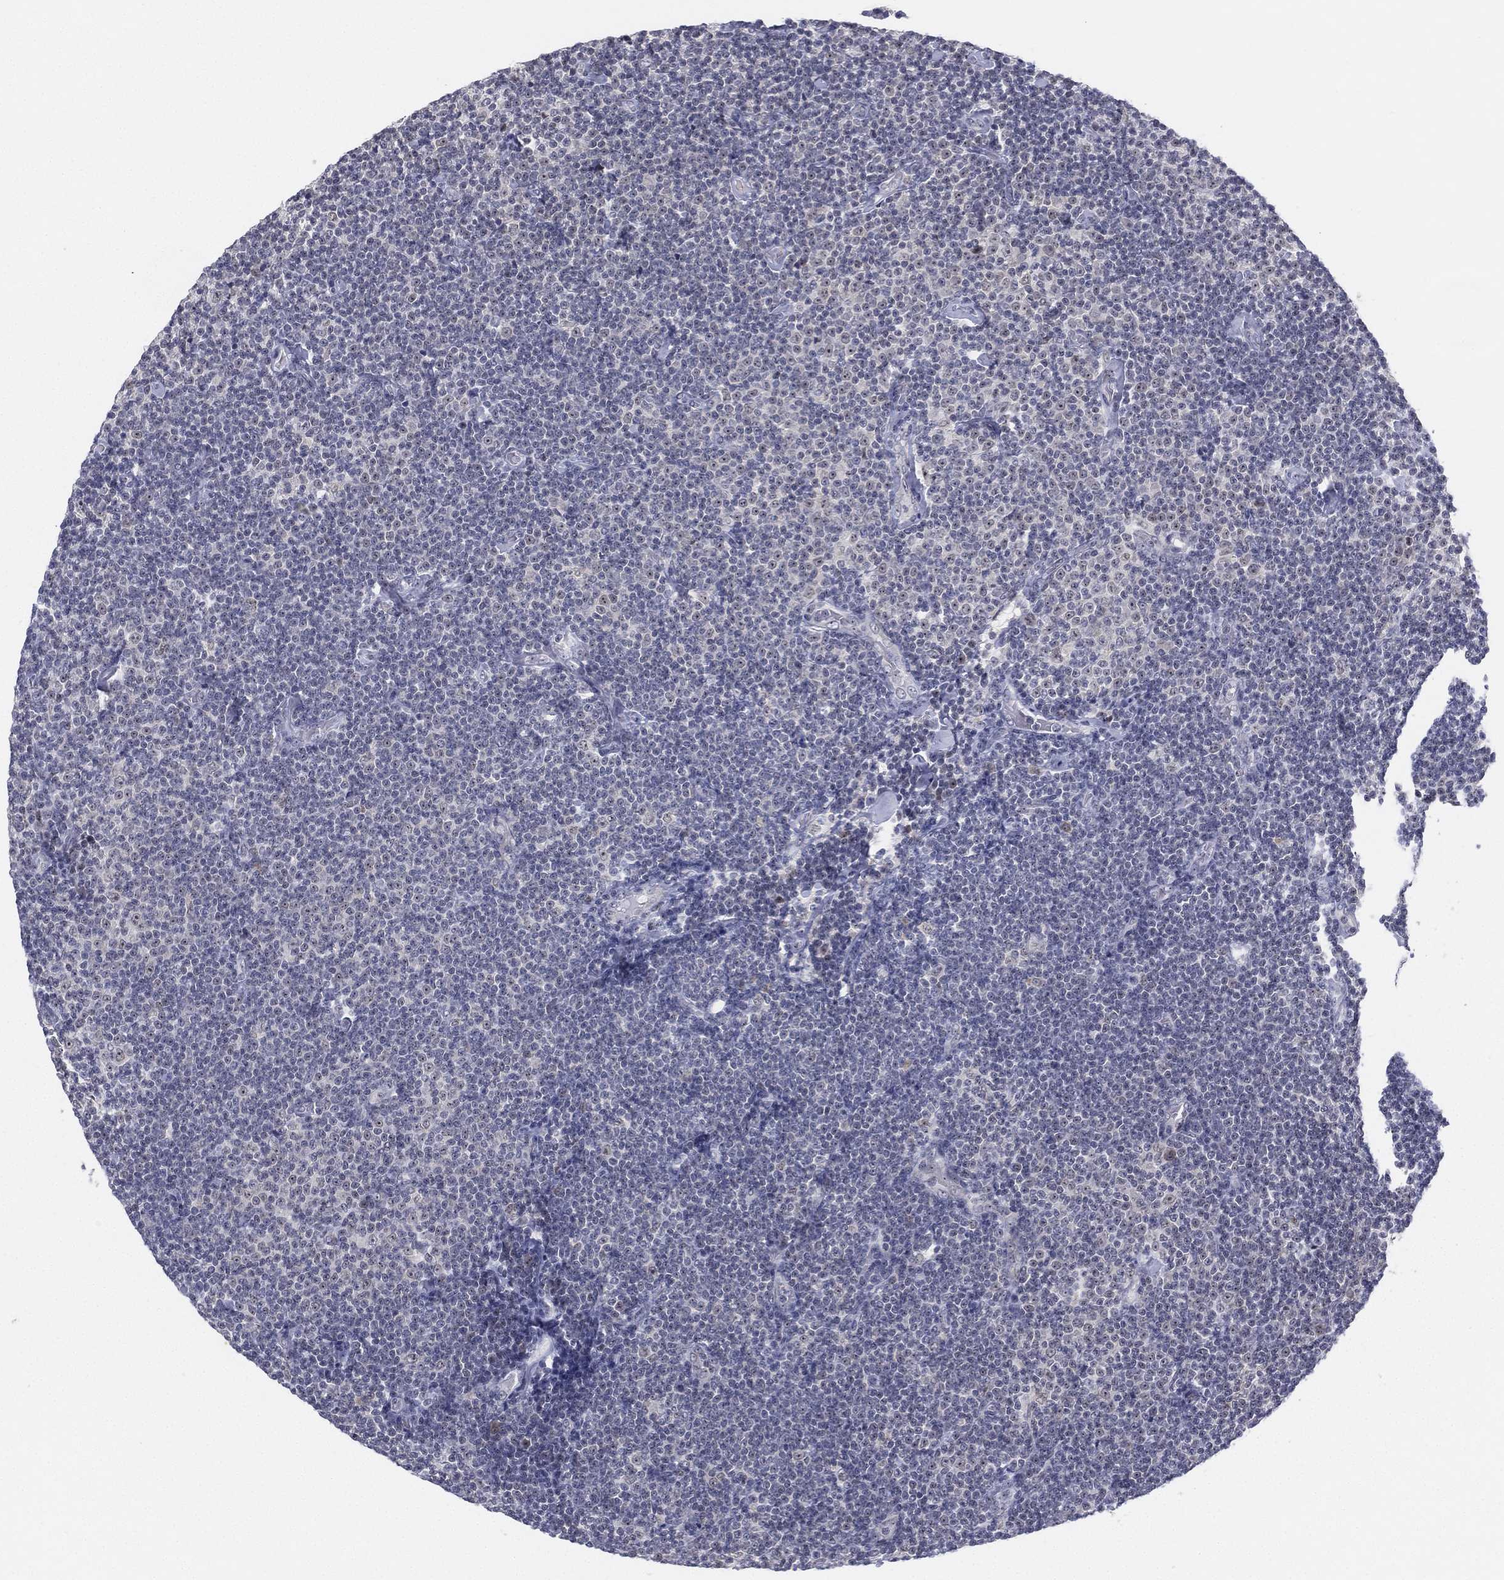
{"staining": {"intensity": "negative", "quantity": "none", "location": "none"}, "tissue": "lymphoma", "cell_type": "Tumor cells", "image_type": "cancer", "snomed": [{"axis": "morphology", "description": "Malignant lymphoma, non-Hodgkin's type, Low grade"}, {"axis": "topography", "description": "Lymph node"}], "caption": "The histopathology image reveals no significant positivity in tumor cells of low-grade malignant lymphoma, non-Hodgkin's type.", "gene": "MS4A8", "patient": {"sex": "male", "age": 81}}